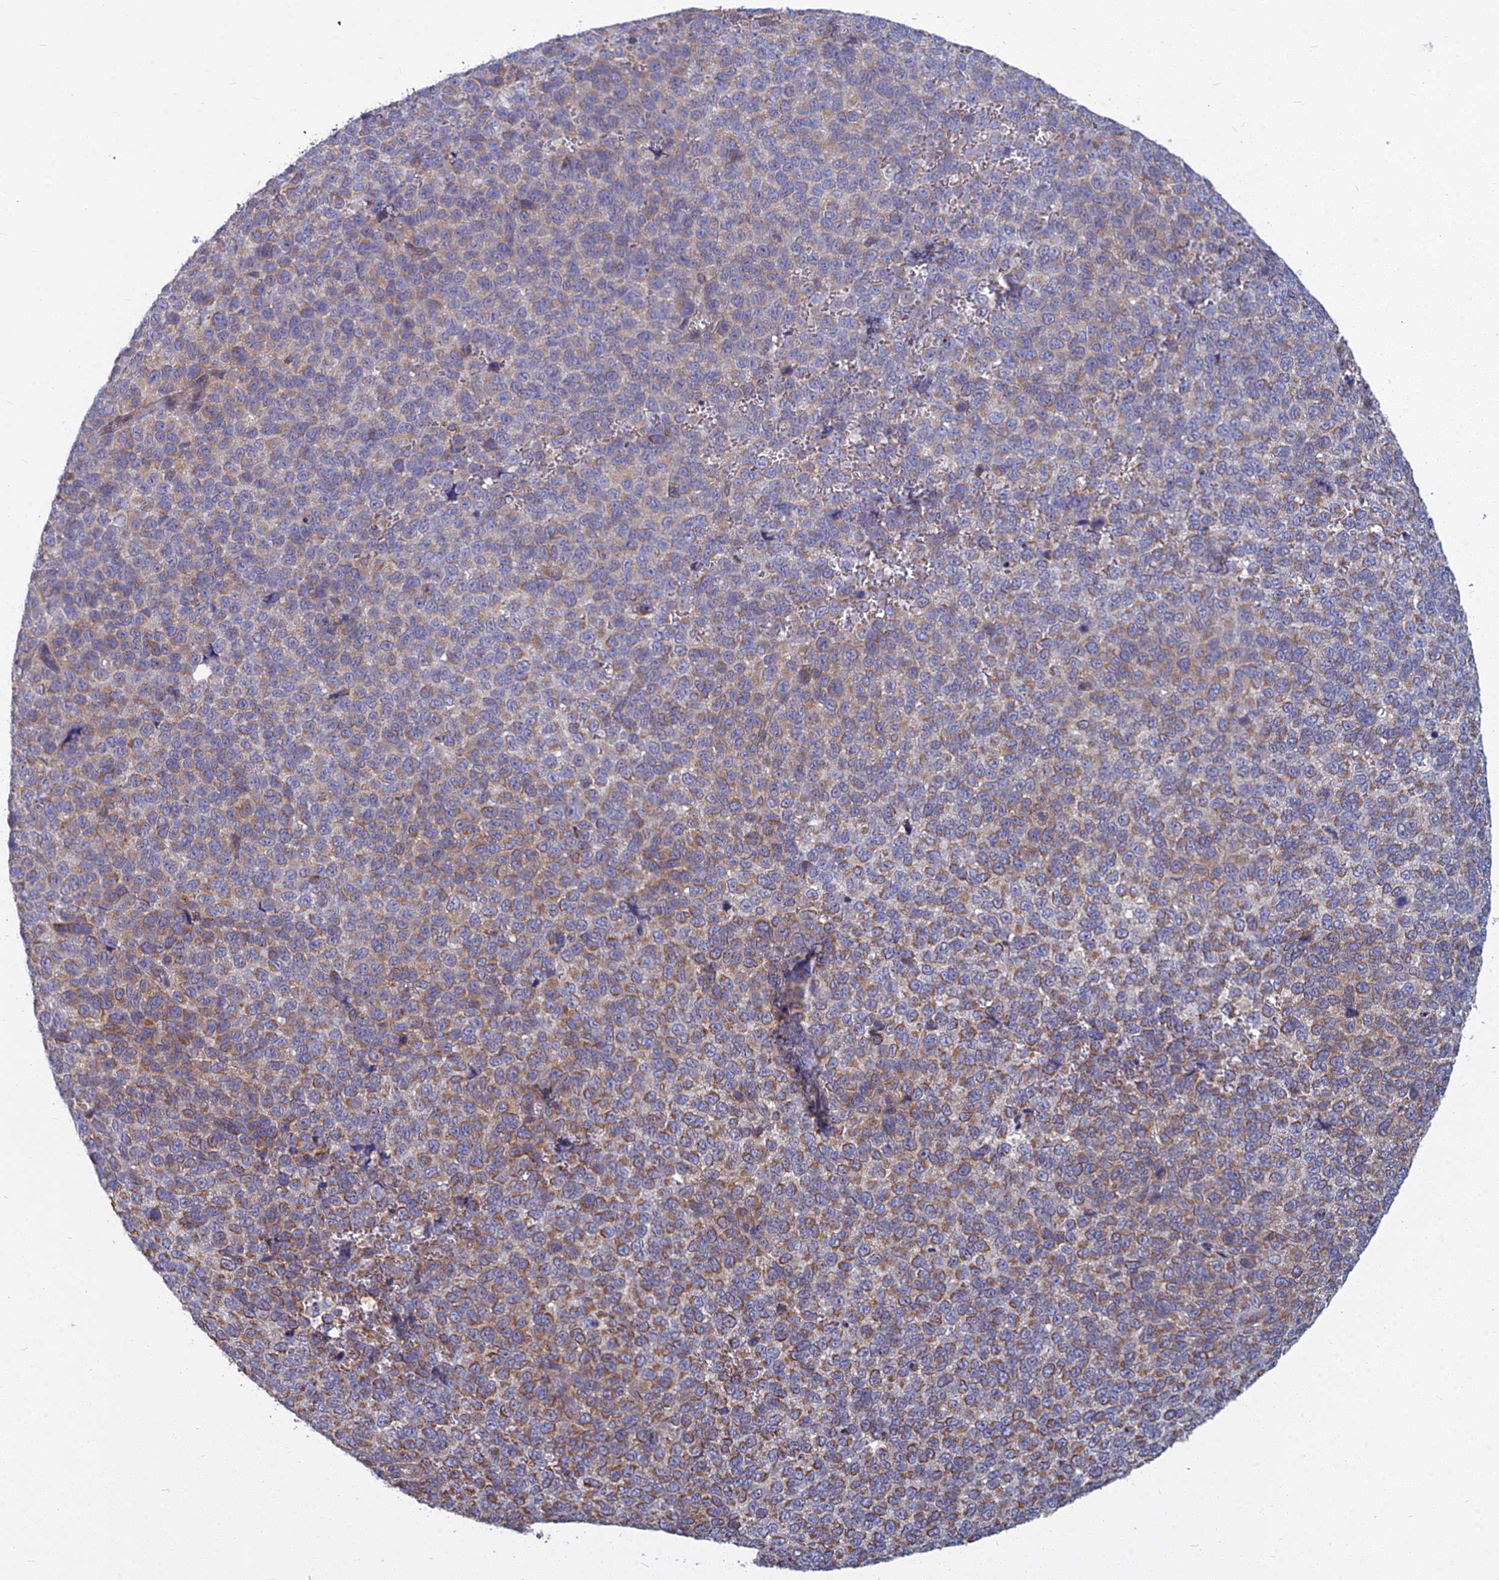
{"staining": {"intensity": "moderate", "quantity": "25%-75%", "location": "cytoplasmic/membranous"}, "tissue": "melanoma", "cell_type": "Tumor cells", "image_type": "cancer", "snomed": [{"axis": "morphology", "description": "Malignant melanoma, NOS"}, {"axis": "topography", "description": "Nose, NOS"}], "caption": "Immunohistochemistry (IHC) image of melanoma stained for a protein (brown), which exhibits medium levels of moderate cytoplasmic/membranous staining in approximately 25%-75% of tumor cells.", "gene": "KIAA1143", "patient": {"sex": "female", "age": 48}}